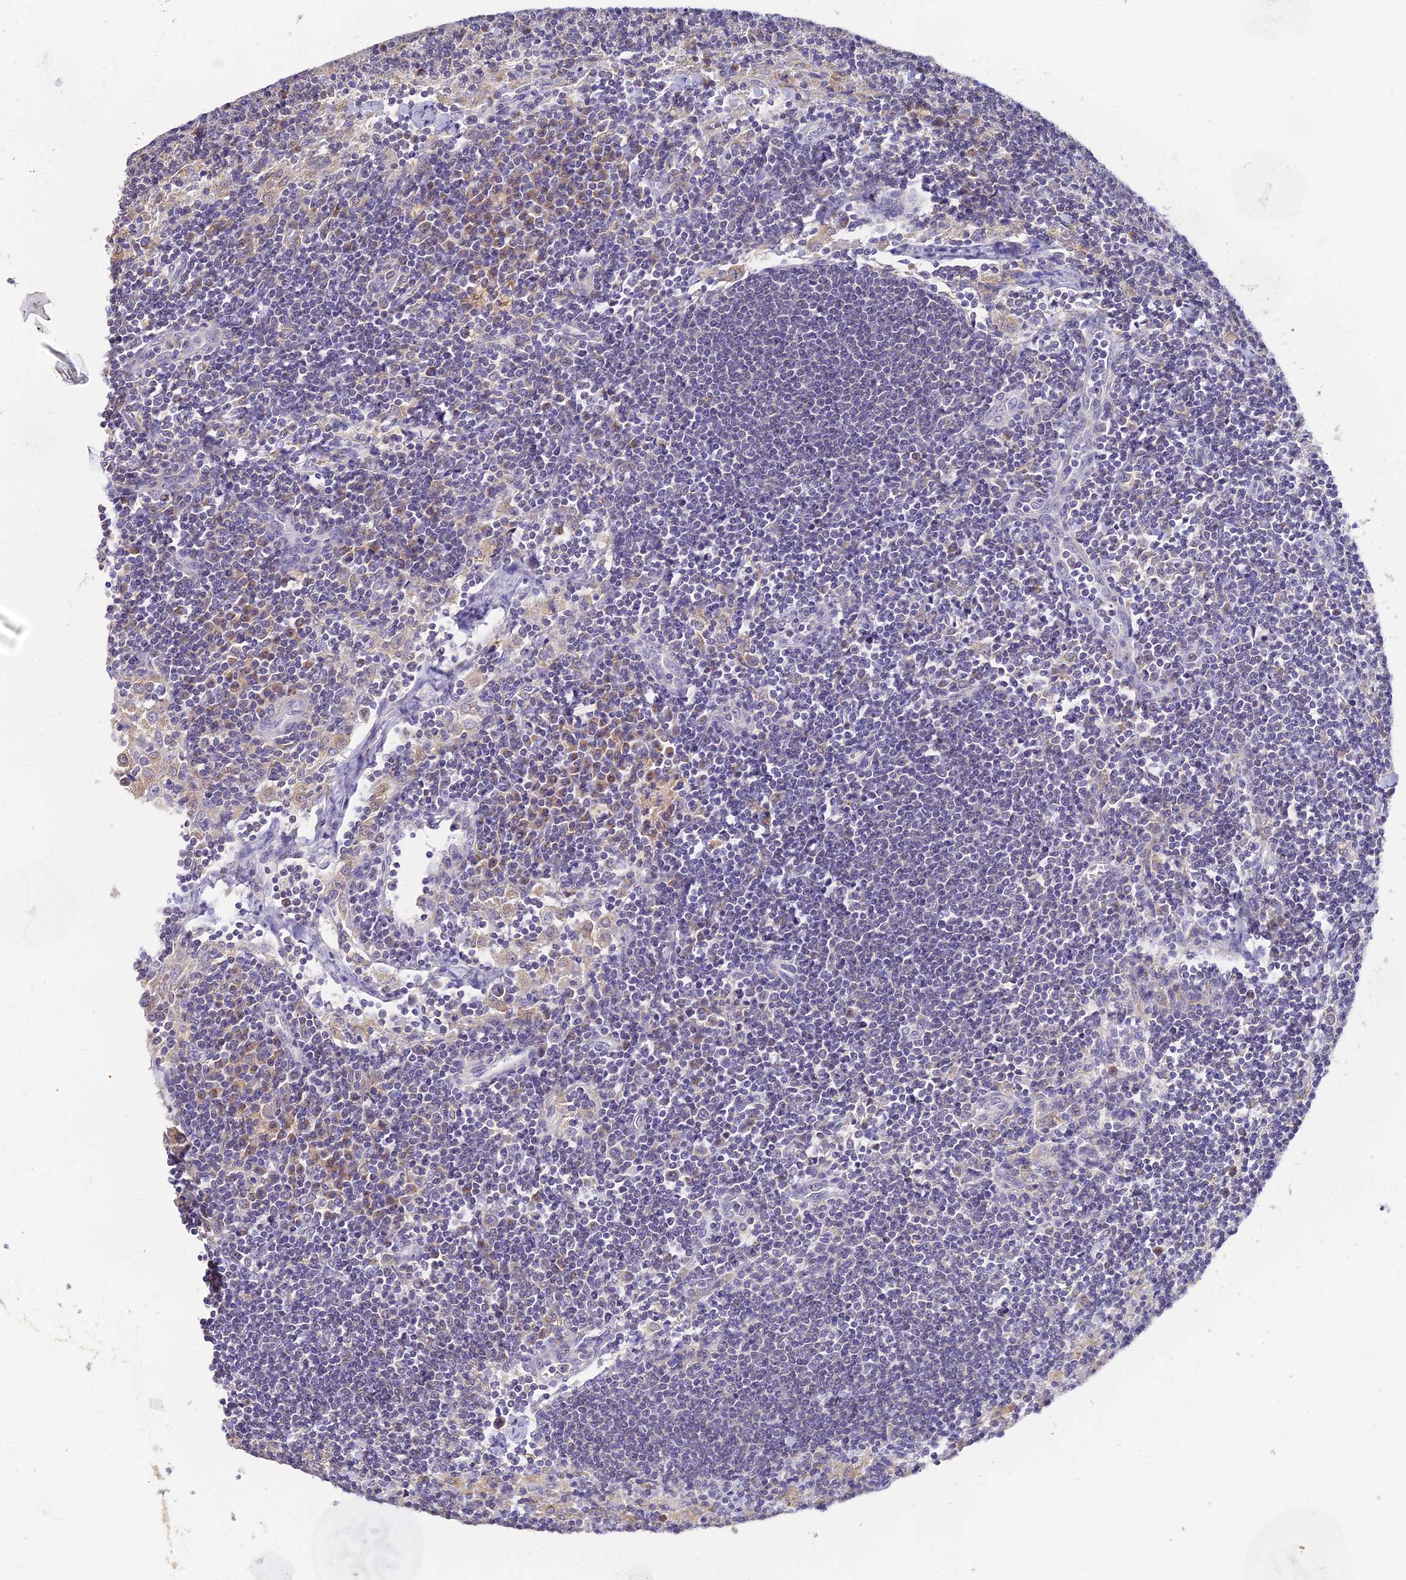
{"staining": {"intensity": "moderate", "quantity": "<25%", "location": "cytoplasmic/membranous"}, "tissue": "lymph node", "cell_type": "Non-germinal center cells", "image_type": "normal", "snomed": [{"axis": "morphology", "description": "Normal tissue, NOS"}, {"axis": "topography", "description": "Lymph node"}], "caption": "Lymph node stained for a protein (brown) reveals moderate cytoplasmic/membranous positive positivity in about <25% of non-germinal center cells.", "gene": "ARL8A", "patient": {"sex": "male", "age": 24}}